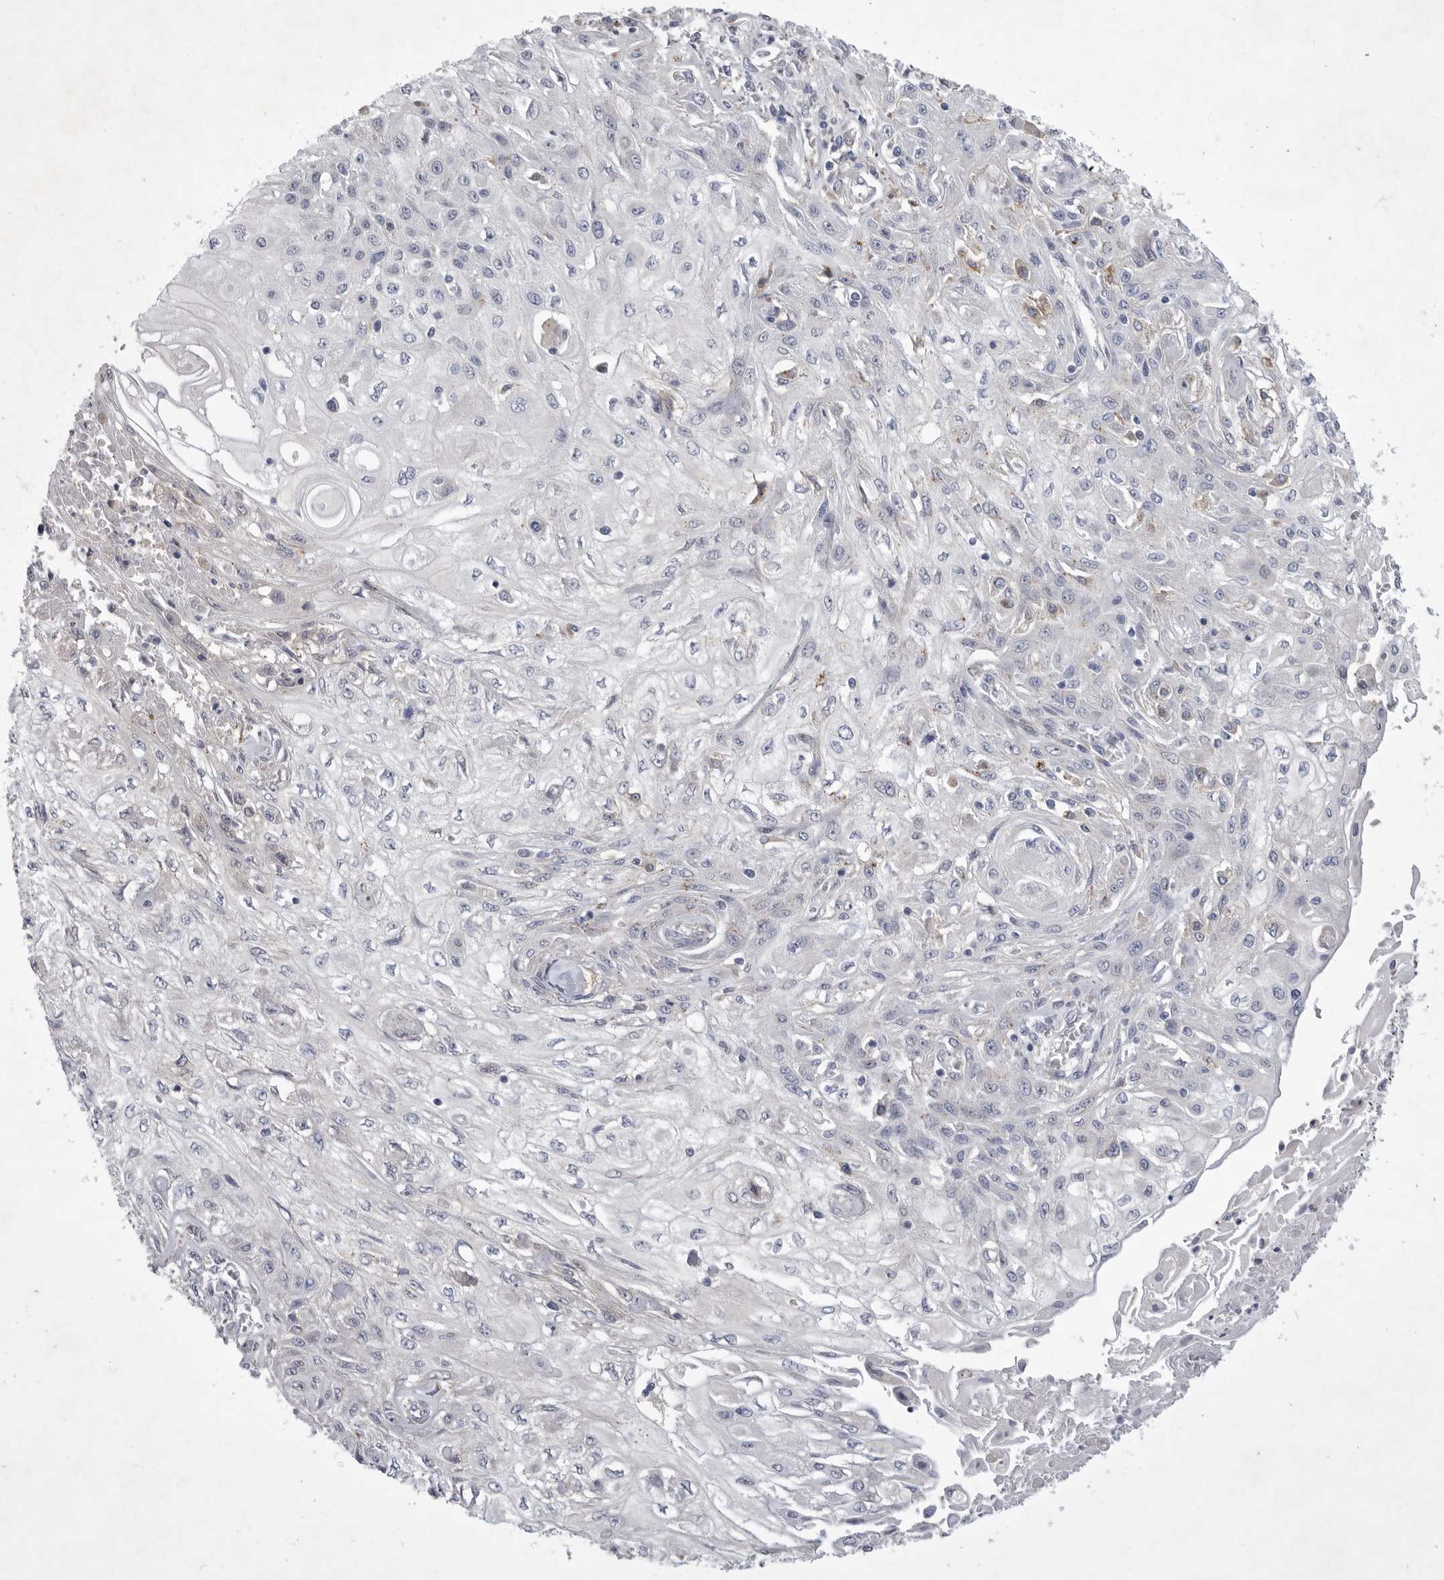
{"staining": {"intensity": "negative", "quantity": "none", "location": "none"}, "tissue": "skin cancer", "cell_type": "Tumor cells", "image_type": "cancer", "snomed": [{"axis": "morphology", "description": "Squamous cell carcinoma, NOS"}, {"axis": "morphology", "description": "Squamous cell carcinoma, metastatic, NOS"}, {"axis": "topography", "description": "Skin"}, {"axis": "topography", "description": "Lymph node"}], "caption": "Immunohistochemistry (IHC) of squamous cell carcinoma (skin) reveals no staining in tumor cells.", "gene": "SIGLEC10", "patient": {"sex": "male", "age": 75}}